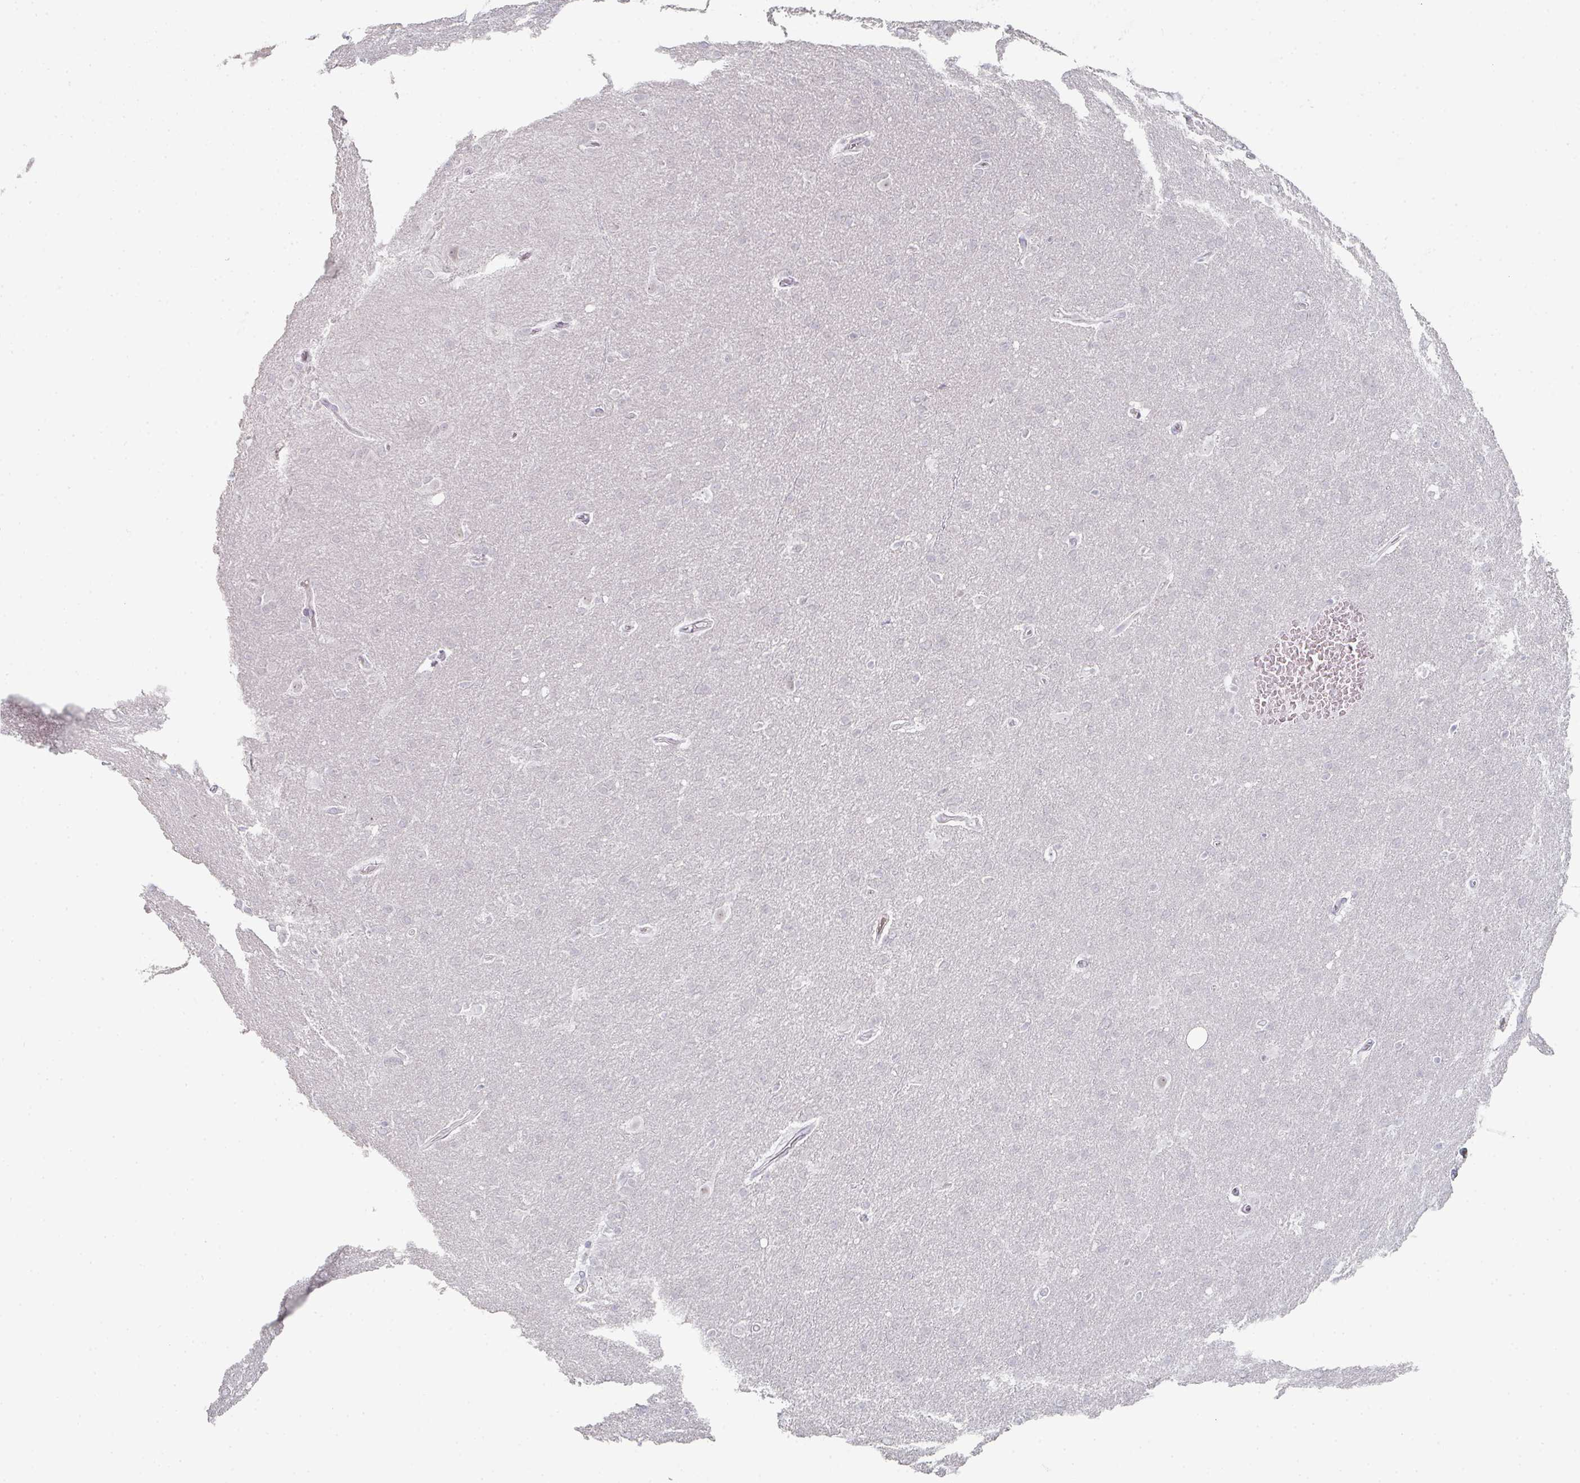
{"staining": {"intensity": "negative", "quantity": "none", "location": "none"}, "tissue": "glioma", "cell_type": "Tumor cells", "image_type": "cancer", "snomed": [{"axis": "morphology", "description": "Glioma, malignant, Low grade"}, {"axis": "topography", "description": "Brain"}], "caption": "Malignant glioma (low-grade) was stained to show a protein in brown. There is no significant expression in tumor cells. (DAB immunohistochemistry, high magnification).", "gene": "LIN54", "patient": {"sex": "female", "age": 32}}